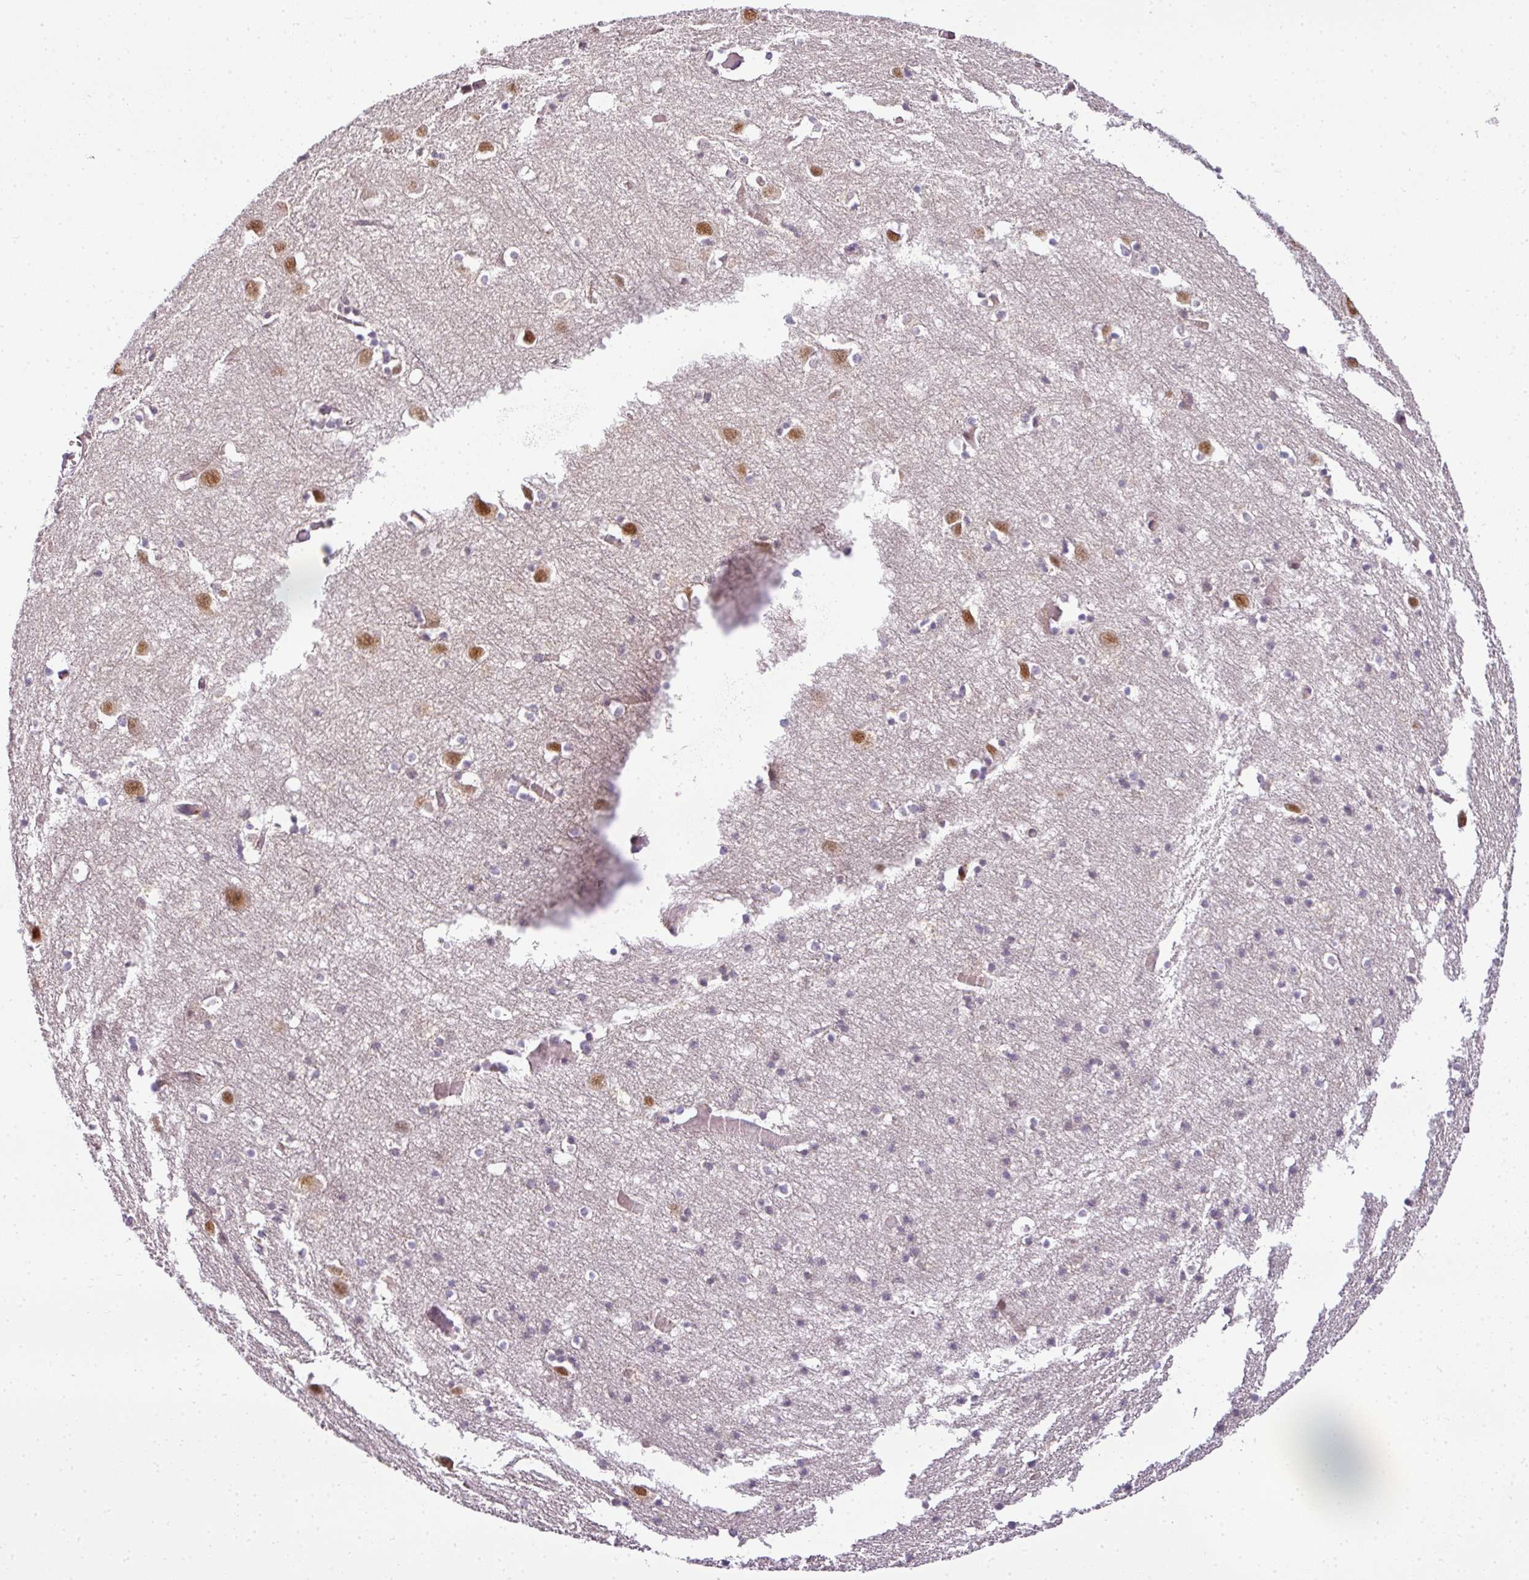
{"staining": {"intensity": "negative", "quantity": "none", "location": "none"}, "tissue": "cerebral cortex", "cell_type": "Endothelial cells", "image_type": "normal", "snomed": [{"axis": "morphology", "description": "Normal tissue, NOS"}, {"axis": "topography", "description": "Cerebral cortex"}], "caption": "Histopathology image shows no significant protein staining in endothelial cells of benign cerebral cortex. Brightfield microscopy of IHC stained with DAB (brown) and hematoxylin (blue), captured at high magnification.", "gene": "C1orf226", "patient": {"sex": "male", "age": 70}}